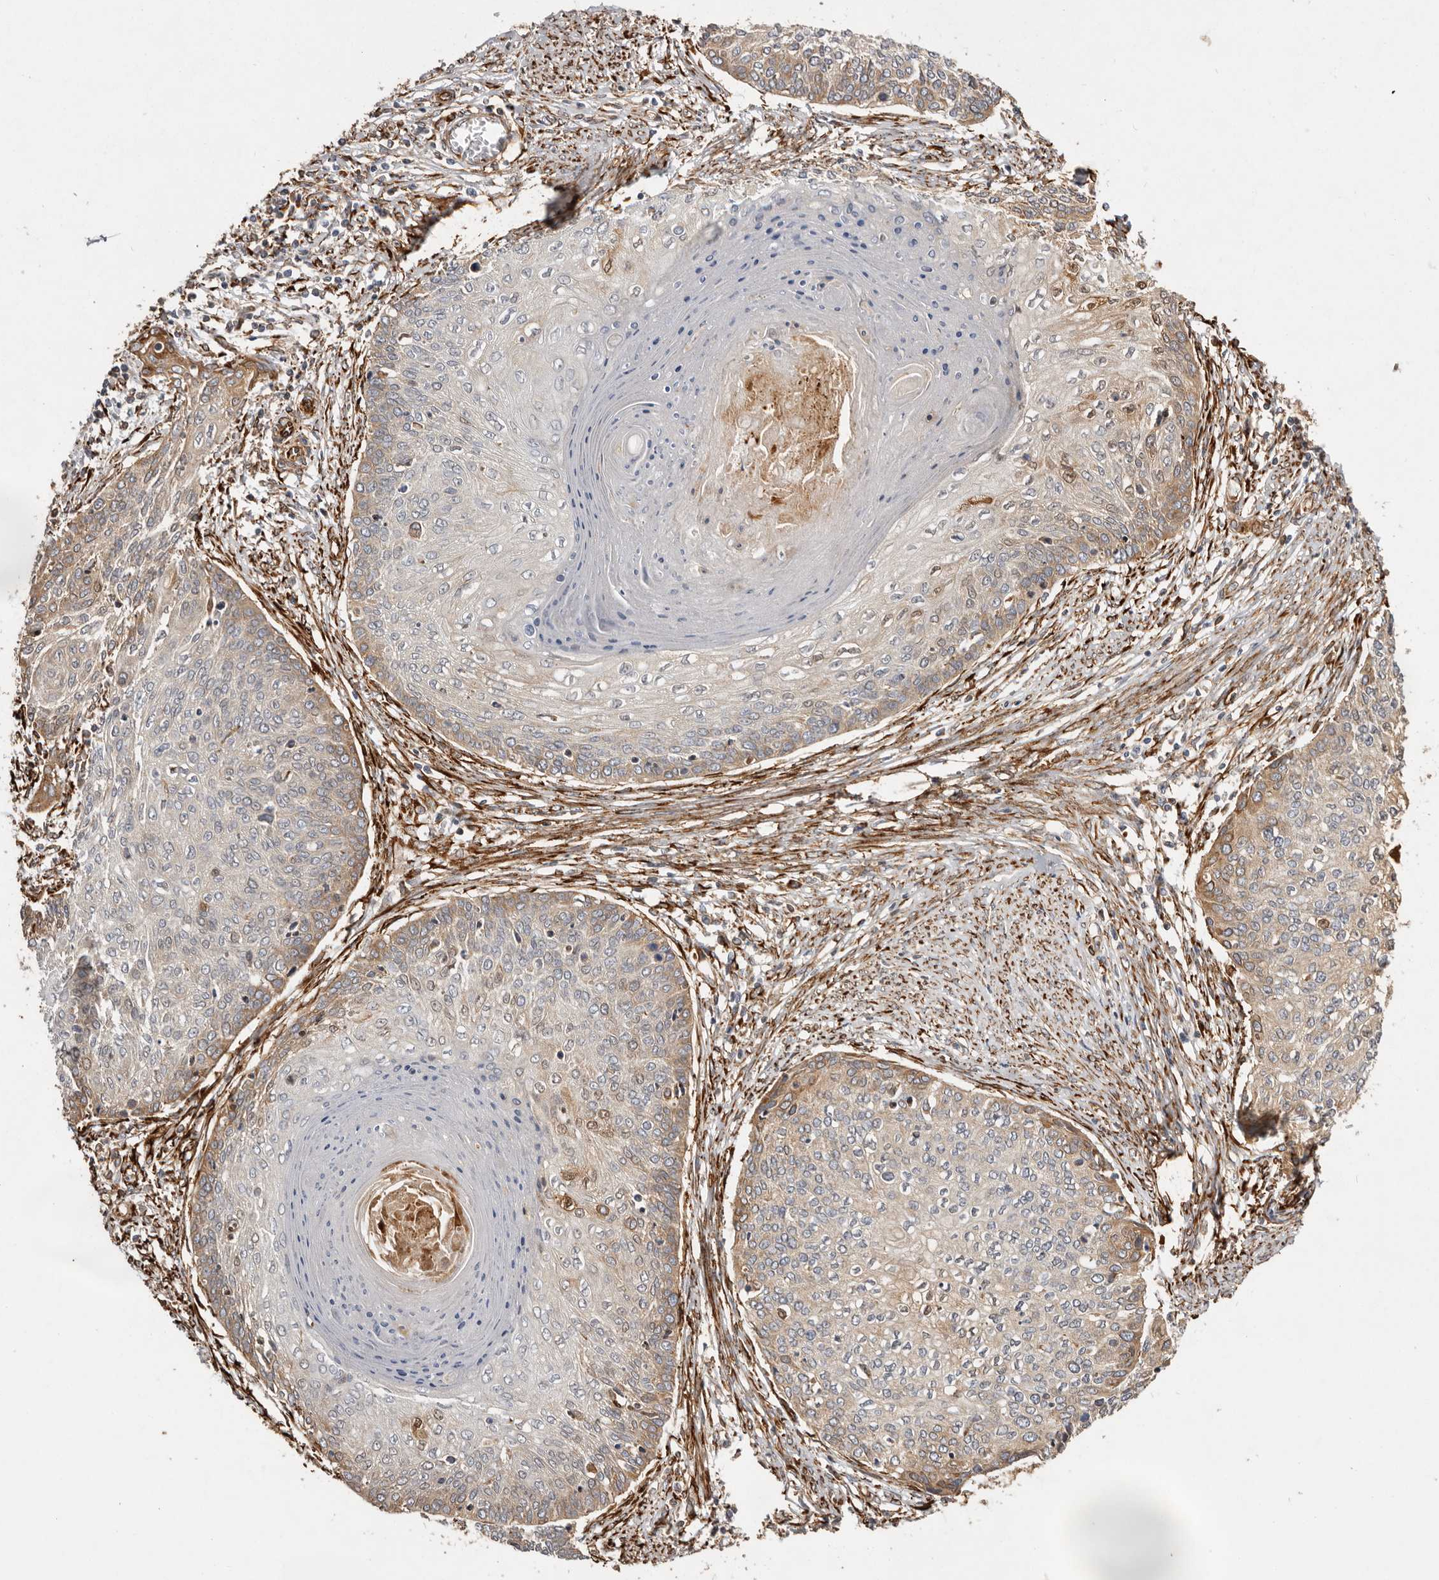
{"staining": {"intensity": "moderate", "quantity": "25%-75%", "location": "cytoplasmic/membranous"}, "tissue": "cervical cancer", "cell_type": "Tumor cells", "image_type": "cancer", "snomed": [{"axis": "morphology", "description": "Squamous cell carcinoma, NOS"}, {"axis": "topography", "description": "Cervix"}], "caption": "Protein expression analysis of squamous cell carcinoma (cervical) exhibits moderate cytoplasmic/membranous expression in about 25%-75% of tumor cells.", "gene": "WDTC1", "patient": {"sex": "female", "age": 37}}